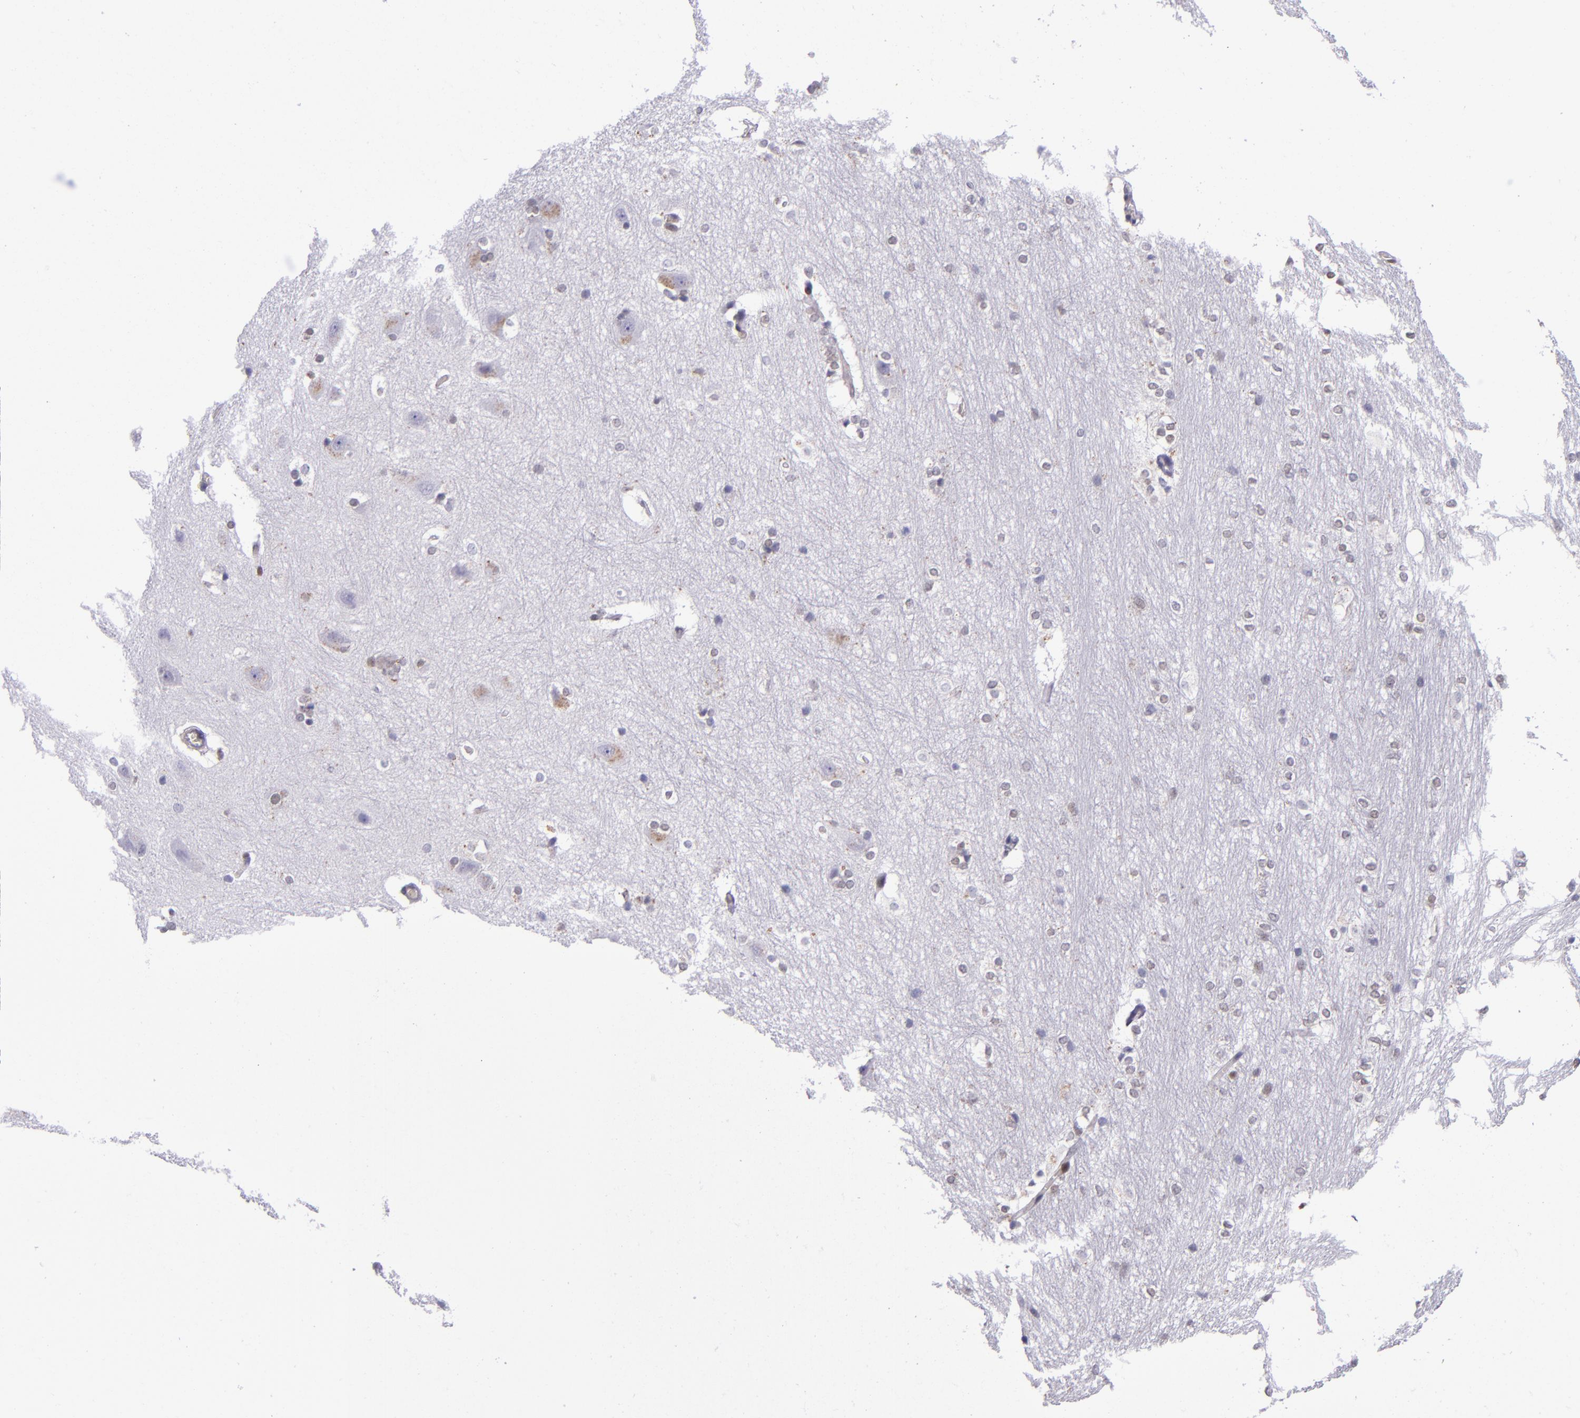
{"staining": {"intensity": "negative", "quantity": "none", "location": "none"}, "tissue": "hippocampus", "cell_type": "Glial cells", "image_type": "normal", "snomed": [{"axis": "morphology", "description": "Normal tissue, NOS"}, {"axis": "topography", "description": "Hippocampus"}], "caption": "A high-resolution image shows IHC staining of benign hippocampus, which displays no significant expression in glial cells.", "gene": "MGMT", "patient": {"sex": "female", "age": 19}}